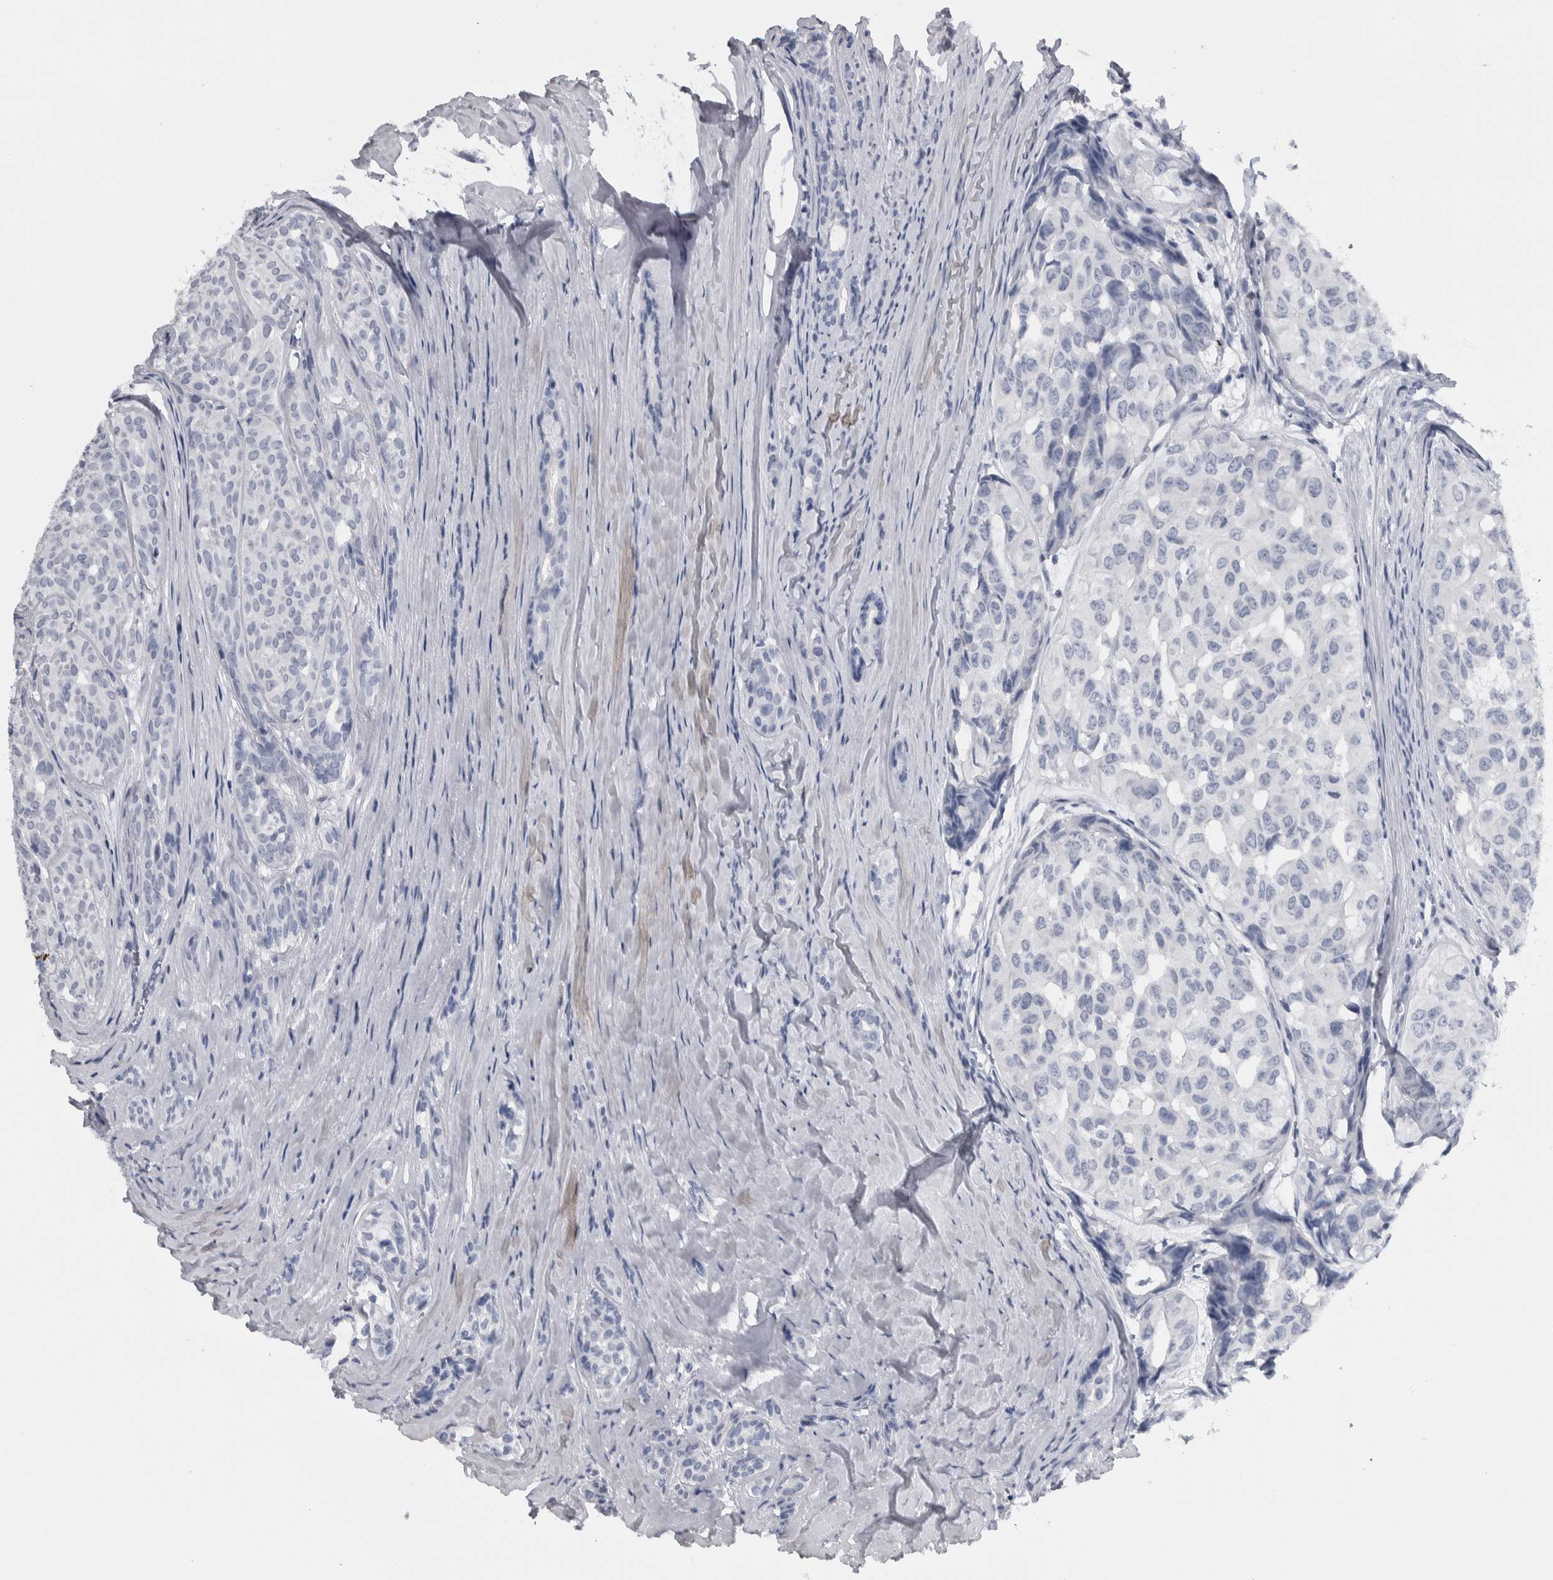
{"staining": {"intensity": "negative", "quantity": "none", "location": "none"}, "tissue": "head and neck cancer", "cell_type": "Tumor cells", "image_type": "cancer", "snomed": [{"axis": "morphology", "description": "Adenocarcinoma, NOS"}, {"axis": "topography", "description": "Salivary gland, NOS"}, {"axis": "topography", "description": "Head-Neck"}], "caption": "Tumor cells are negative for protein expression in human adenocarcinoma (head and neck).", "gene": "CDH17", "patient": {"sex": "female", "age": 76}}